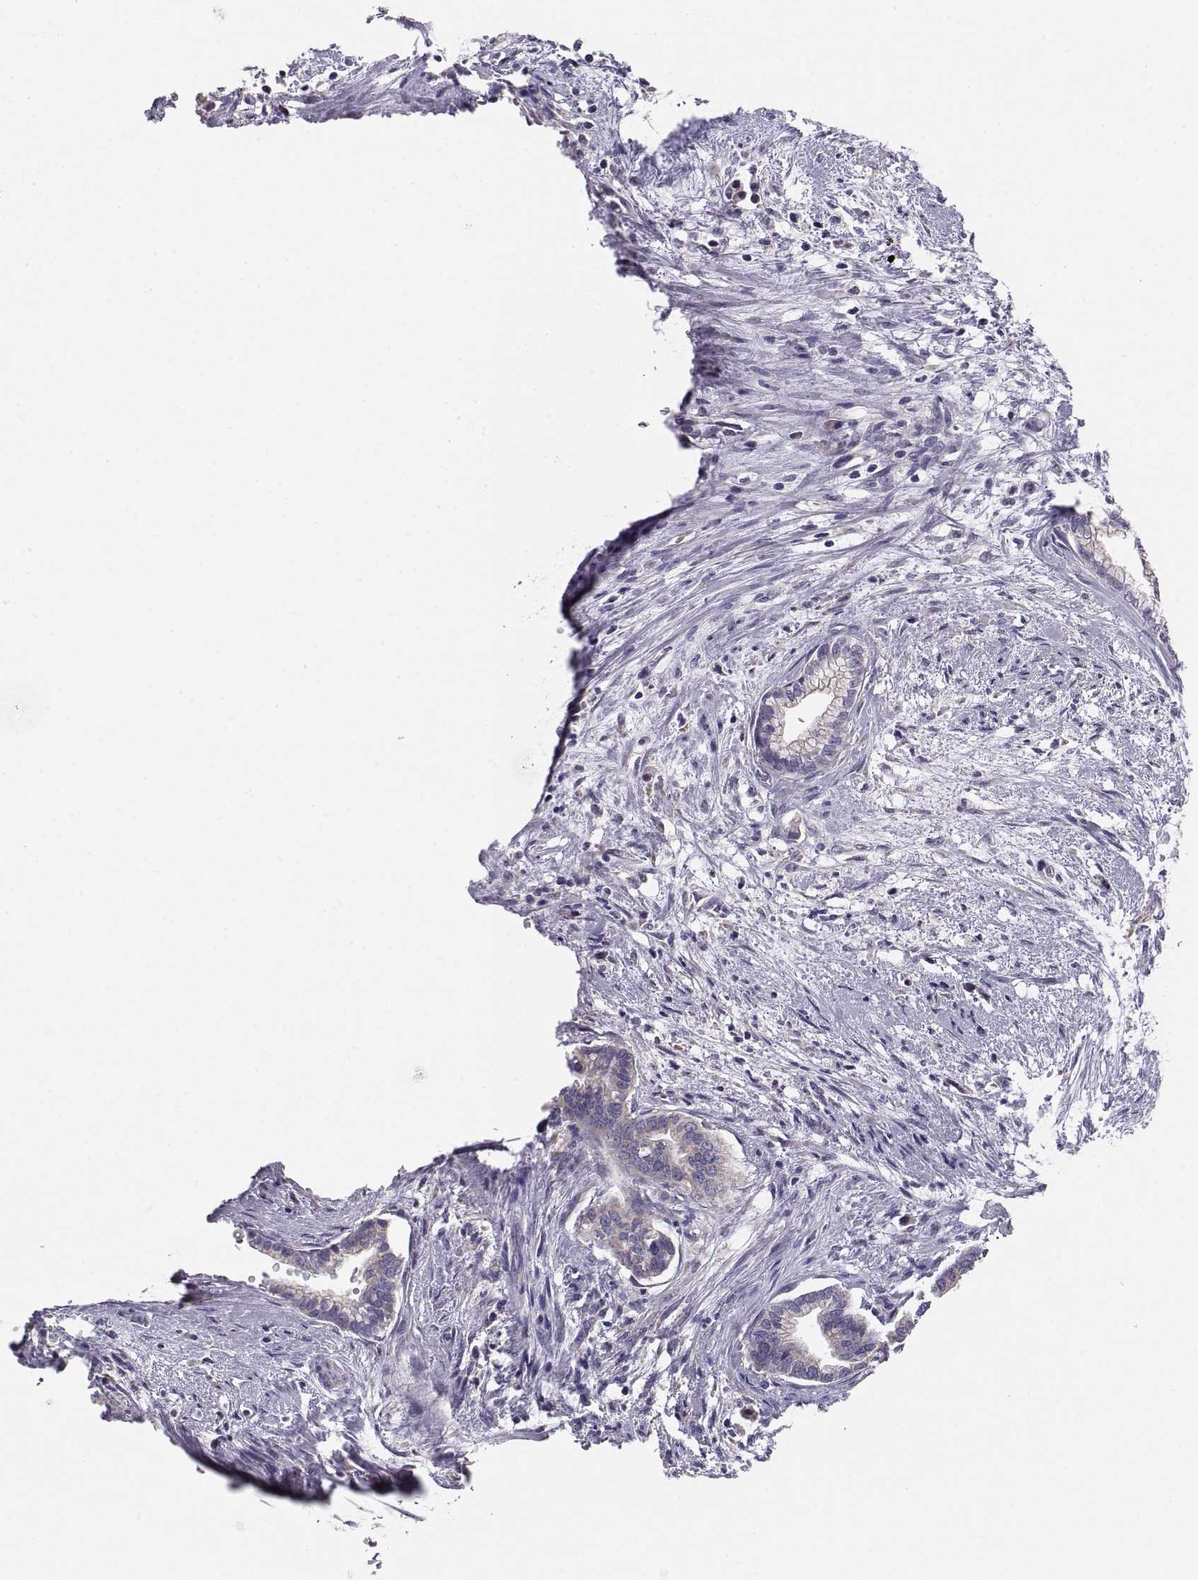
{"staining": {"intensity": "negative", "quantity": "none", "location": "none"}, "tissue": "cervical cancer", "cell_type": "Tumor cells", "image_type": "cancer", "snomed": [{"axis": "morphology", "description": "Adenocarcinoma, NOS"}, {"axis": "topography", "description": "Cervix"}], "caption": "Immunohistochemical staining of human cervical adenocarcinoma demonstrates no significant expression in tumor cells.", "gene": "TNNC1", "patient": {"sex": "female", "age": 62}}